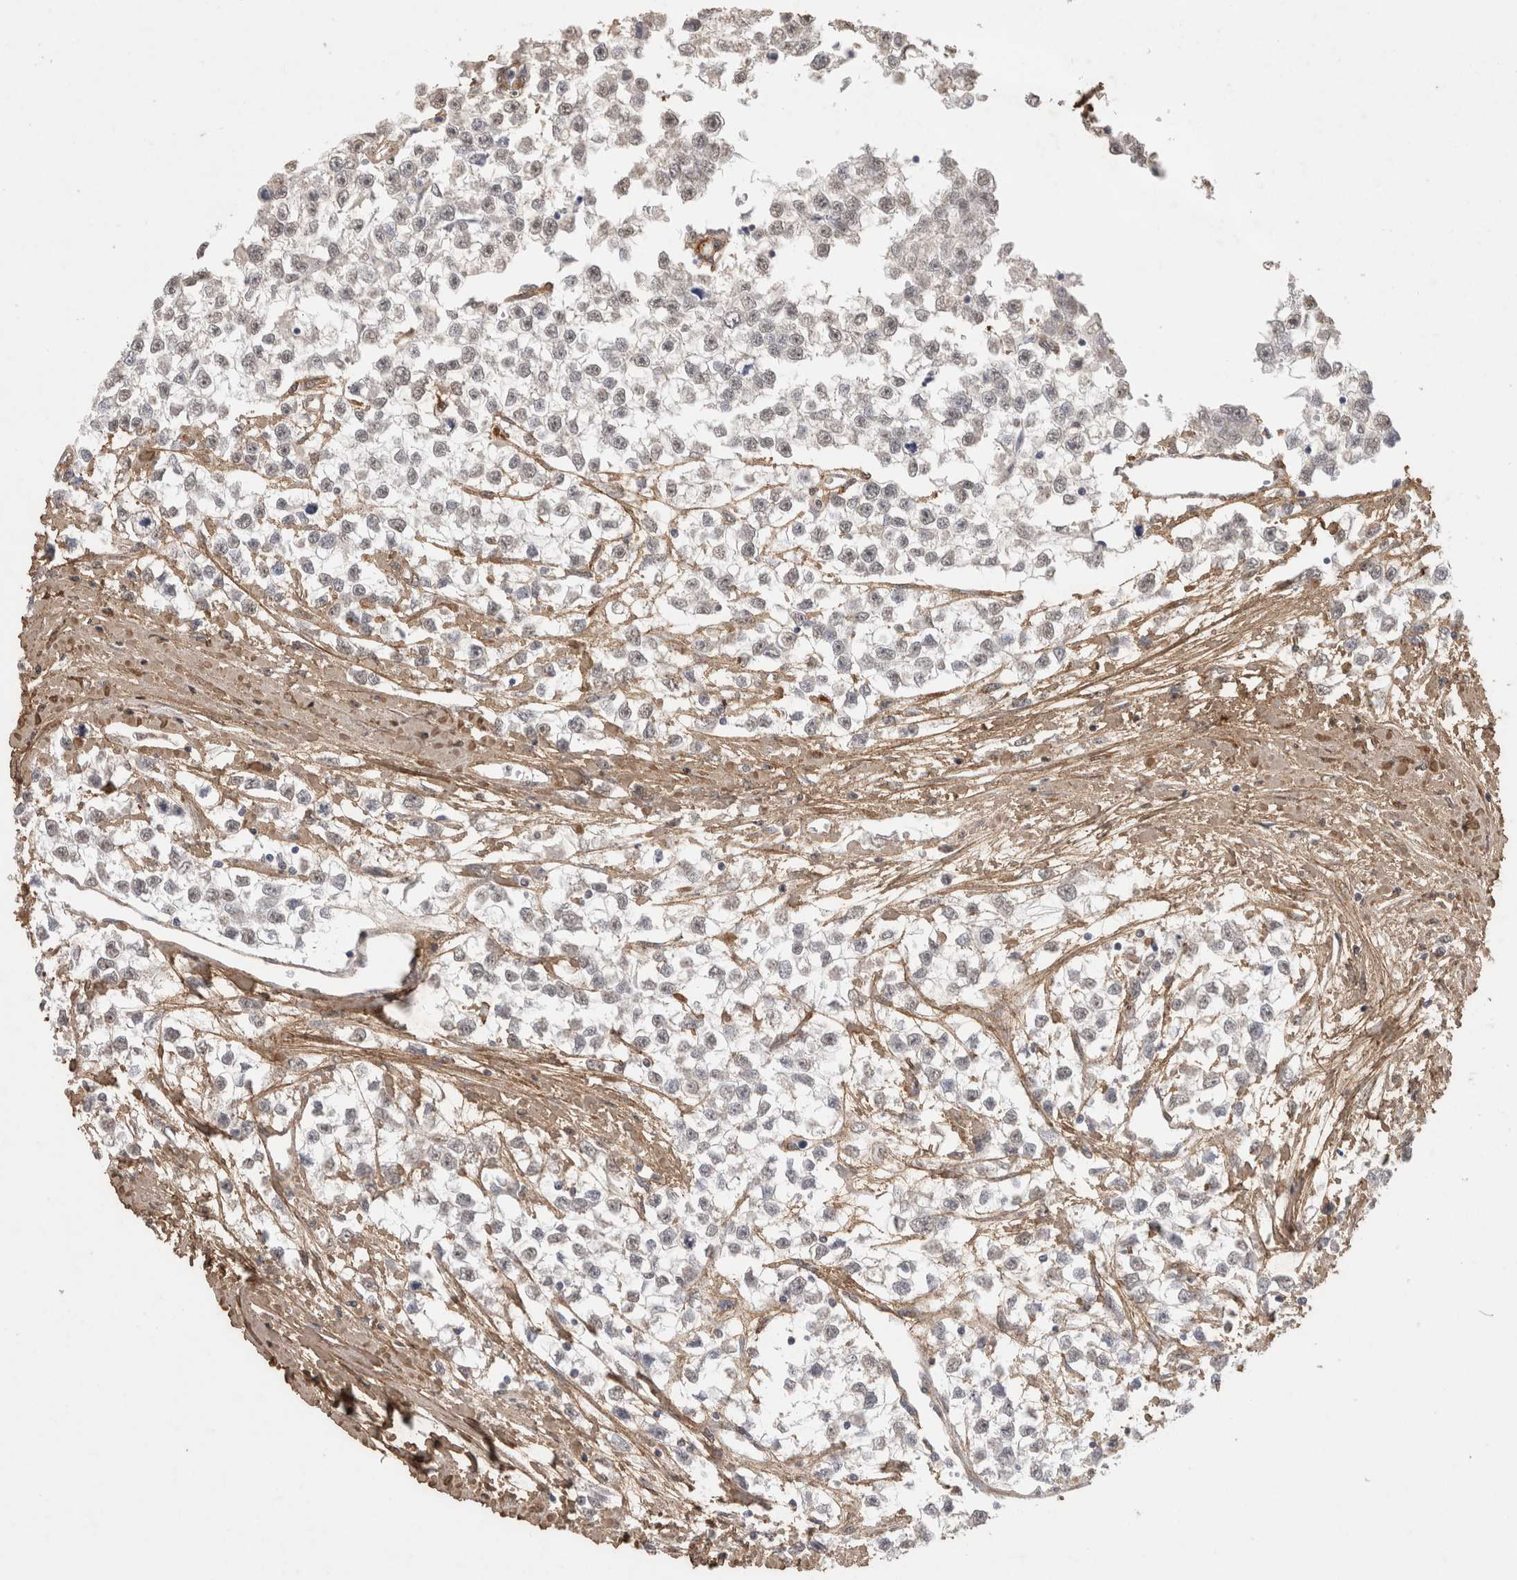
{"staining": {"intensity": "negative", "quantity": "none", "location": "none"}, "tissue": "testis cancer", "cell_type": "Tumor cells", "image_type": "cancer", "snomed": [{"axis": "morphology", "description": "Seminoma, NOS"}, {"axis": "morphology", "description": "Carcinoma, Embryonal, NOS"}, {"axis": "topography", "description": "Testis"}], "caption": "Immunohistochemistry (IHC) photomicrograph of neoplastic tissue: human testis cancer stained with DAB (3,3'-diaminobenzidine) exhibits no significant protein positivity in tumor cells.", "gene": "C1QTNF5", "patient": {"sex": "male", "age": 51}}